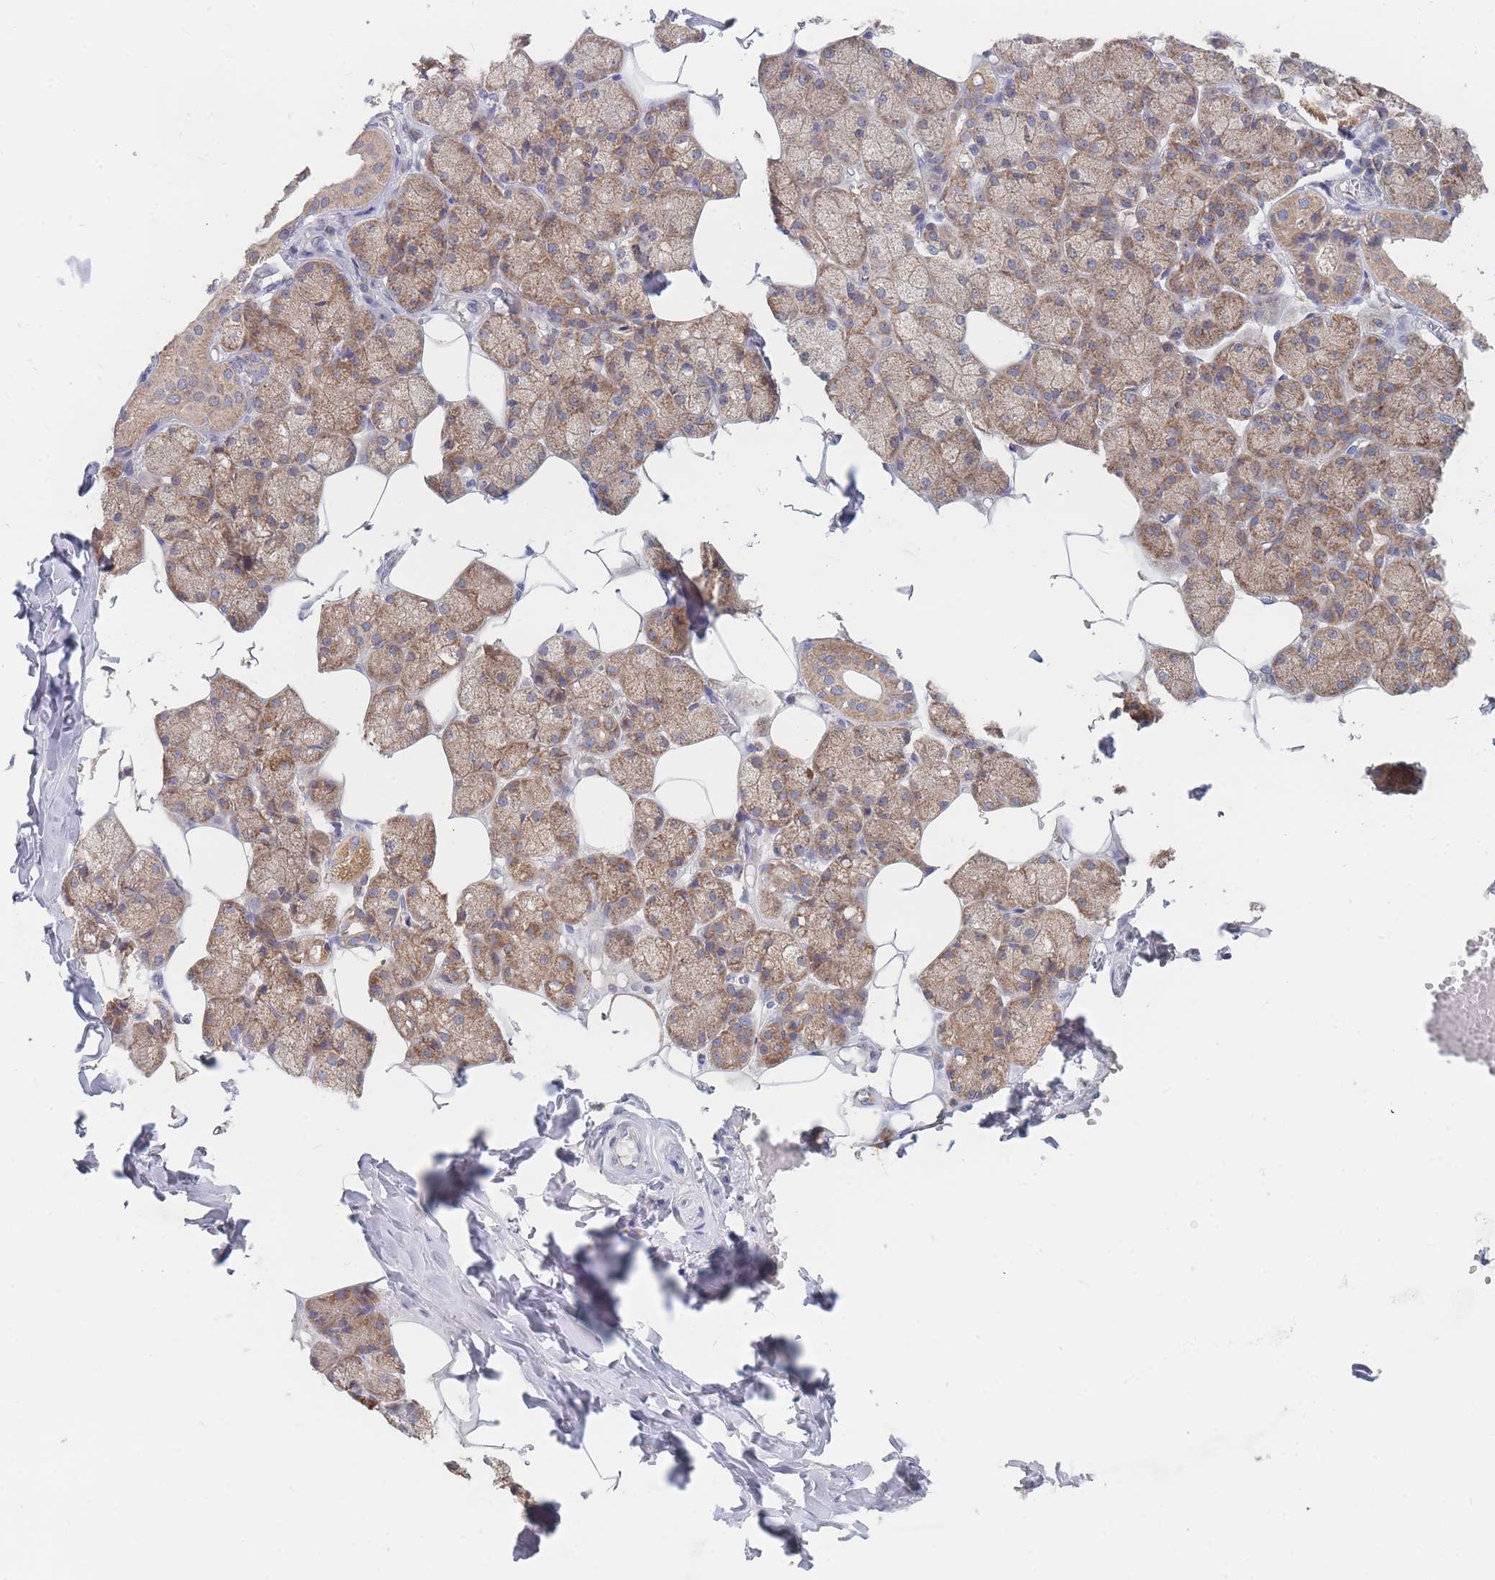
{"staining": {"intensity": "moderate", "quantity": ">75%", "location": "cytoplasmic/membranous"}, "tissue": "salivary gland", "cell_type": "Glandular cells", "image_type": "normal", "snomed": [{"axis": "morphology", "description": "Normal tissue, NOS"}, {"axis": "topography", "description": "Salivary gland"}], "caption": "A brown stain labels moderate cytoplasmic/membranous expression of a protein in glandular cells of normal salivary gland. Using DAB (brown) and hematoxylin (blue) stains, captured at high magnification using brightfield microscopy.", "gene": "PPP6C", "patient": {"sex": "male", "age": 62}}